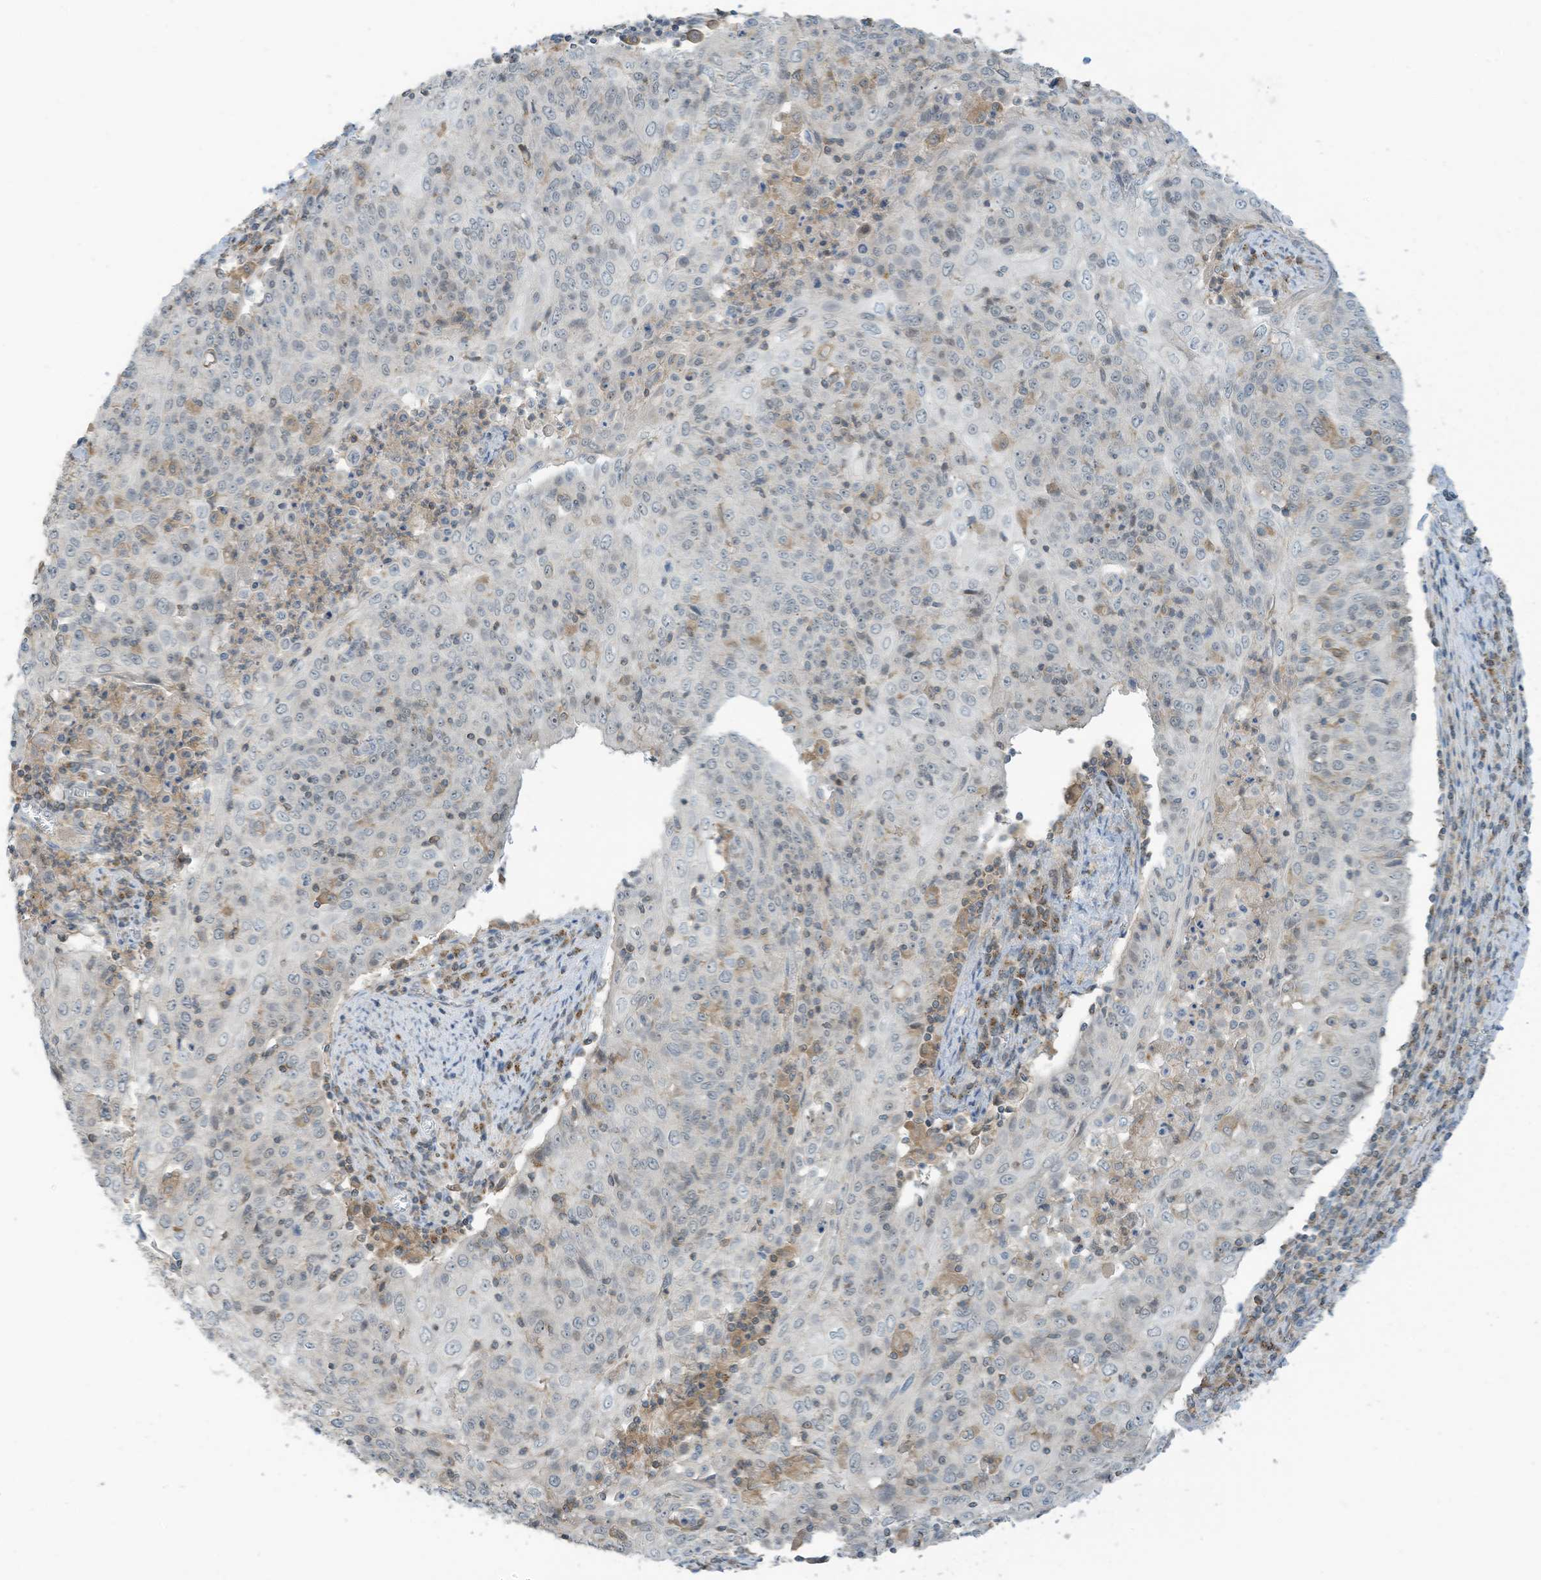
{"staining": {"intensity": "negative", "quantity": "none", "location": "none"}, "tissue": "cervical cancer", "cell_type": "Tumor cells", "image_type": "cancer", "snomed": [{"axis": "morphology", "description": "Squamous cell carcinoma, NOS"}, {"axis": "topography", "description": "Cervix"}], "caption": "Immunohistochemistry photomicrograph of neoplastic tissue: human cervical cancer stained with DAB demonstrates no significant protein expression in tumor cells.", "gene": "PARVG", "patient": {"sex": "female", "age": 48}}